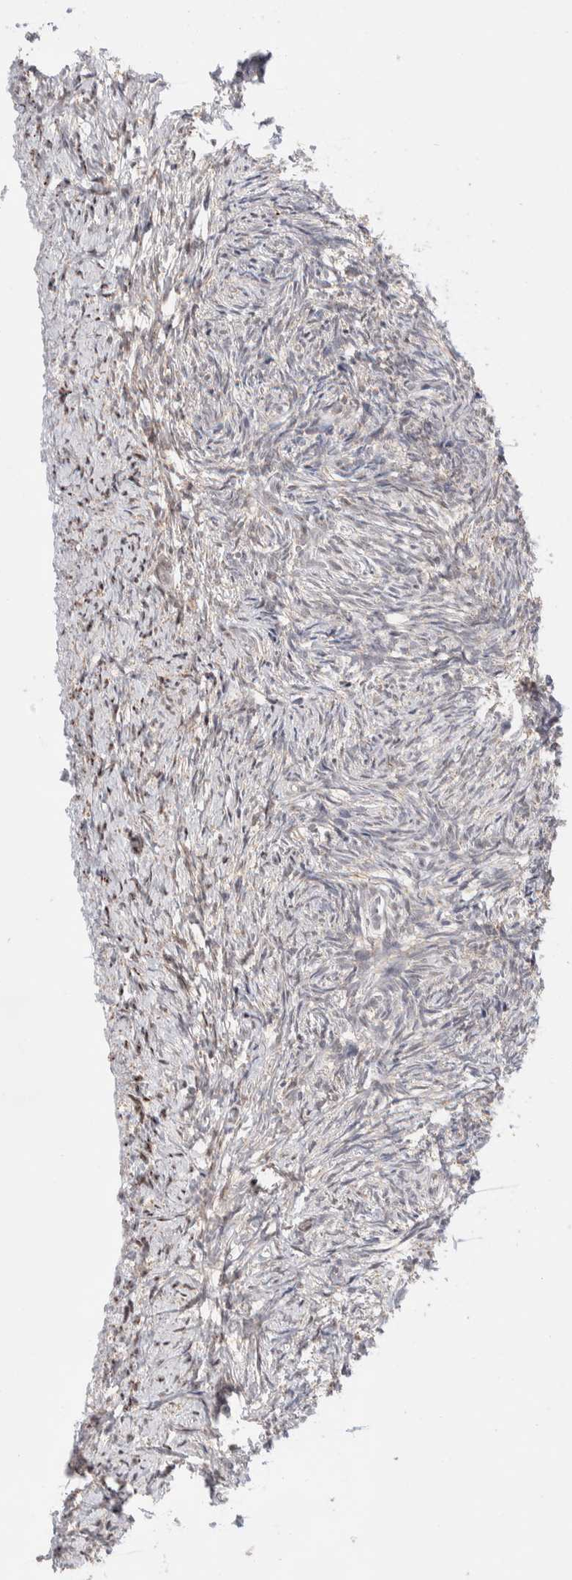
{"staining": {"intensity": "moderate", "quantity": "25%-75%", "location": "cytoplasmic/membranous,nuclear"}, "tissue": "ovary", "cell_type": "Follicle cells", "image_type": "normal", "snomed": [{"axis": "morphology", "description": "Normal tissue, NOS"}, {"axis": "topography", "description": "Ovary"}], "caption": "High-power microscopy captured an immunohistochemistry histopathology image of normal ovary, revealing moderate cytoplasmic/membranous,nuclear positivity in approximately 25%-75% of follicle cells. Immunohistochemistry stains the protein in brown and the nuclei are stained blue.", "gene": "ZNF695", "patient": {"sex": "female", "age": 41}}